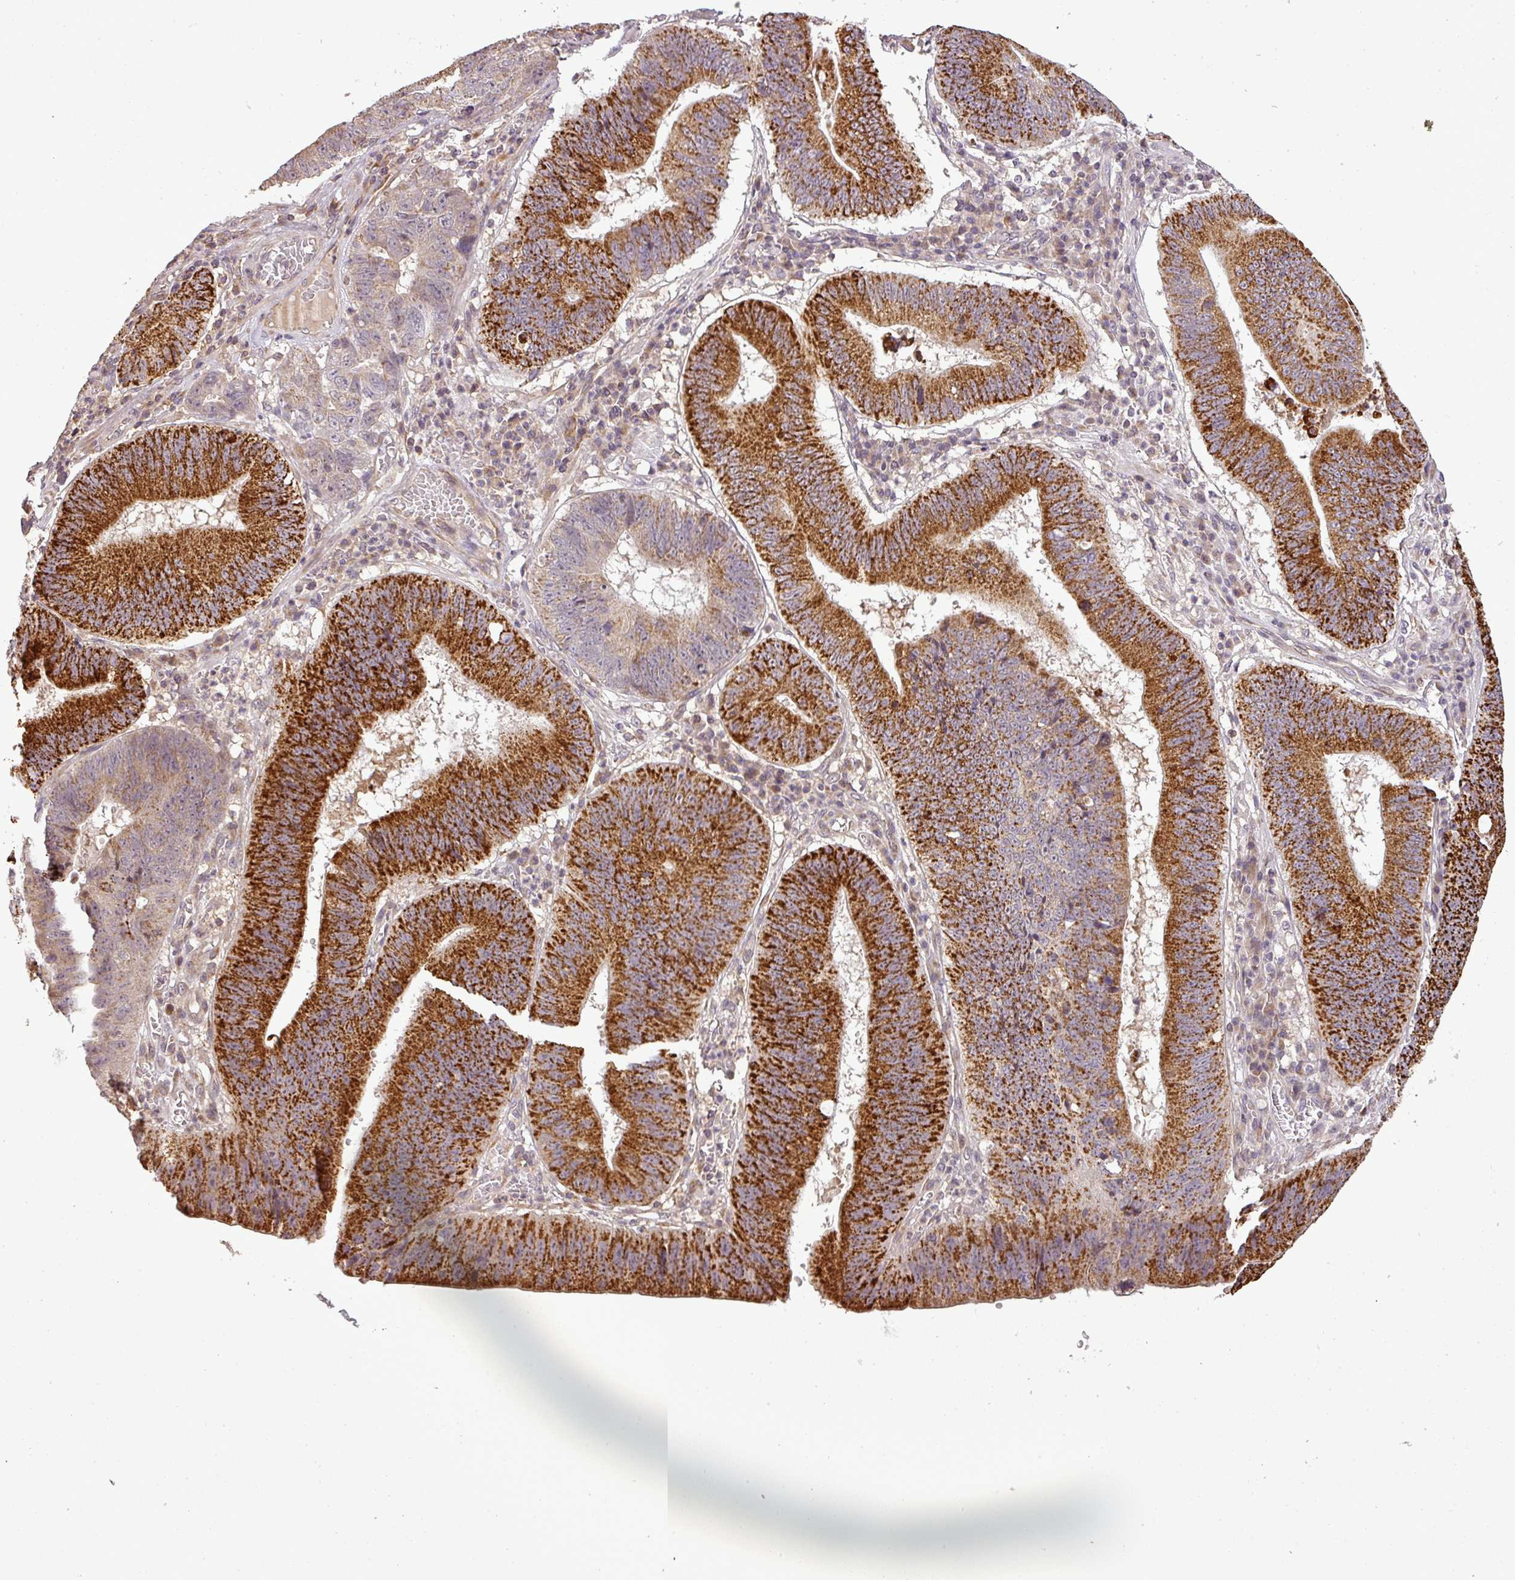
{"staining": {"intensity": "strong", "quantity": "25%-75%", "location": "cytoplasmic/membranous"}, "tissue": "stomach cancer", "cell_type": "Tumor cells", "image_type": "cancer", "snomed": [{"axis": "morphology", "description": "Adenocarcinoma, NOS"}, {"axis": "topography", "description": "Stomach"}], "caption": "A photomicrograph showing strong cytoplasmic/membranous staining in about 25%-75% of tumor cells in adenocarcinoma (stomach), as visualized by brown immunohistochemical staining.", "gene": "FAIM", "patient": {"sex": "male", "age": 59}}